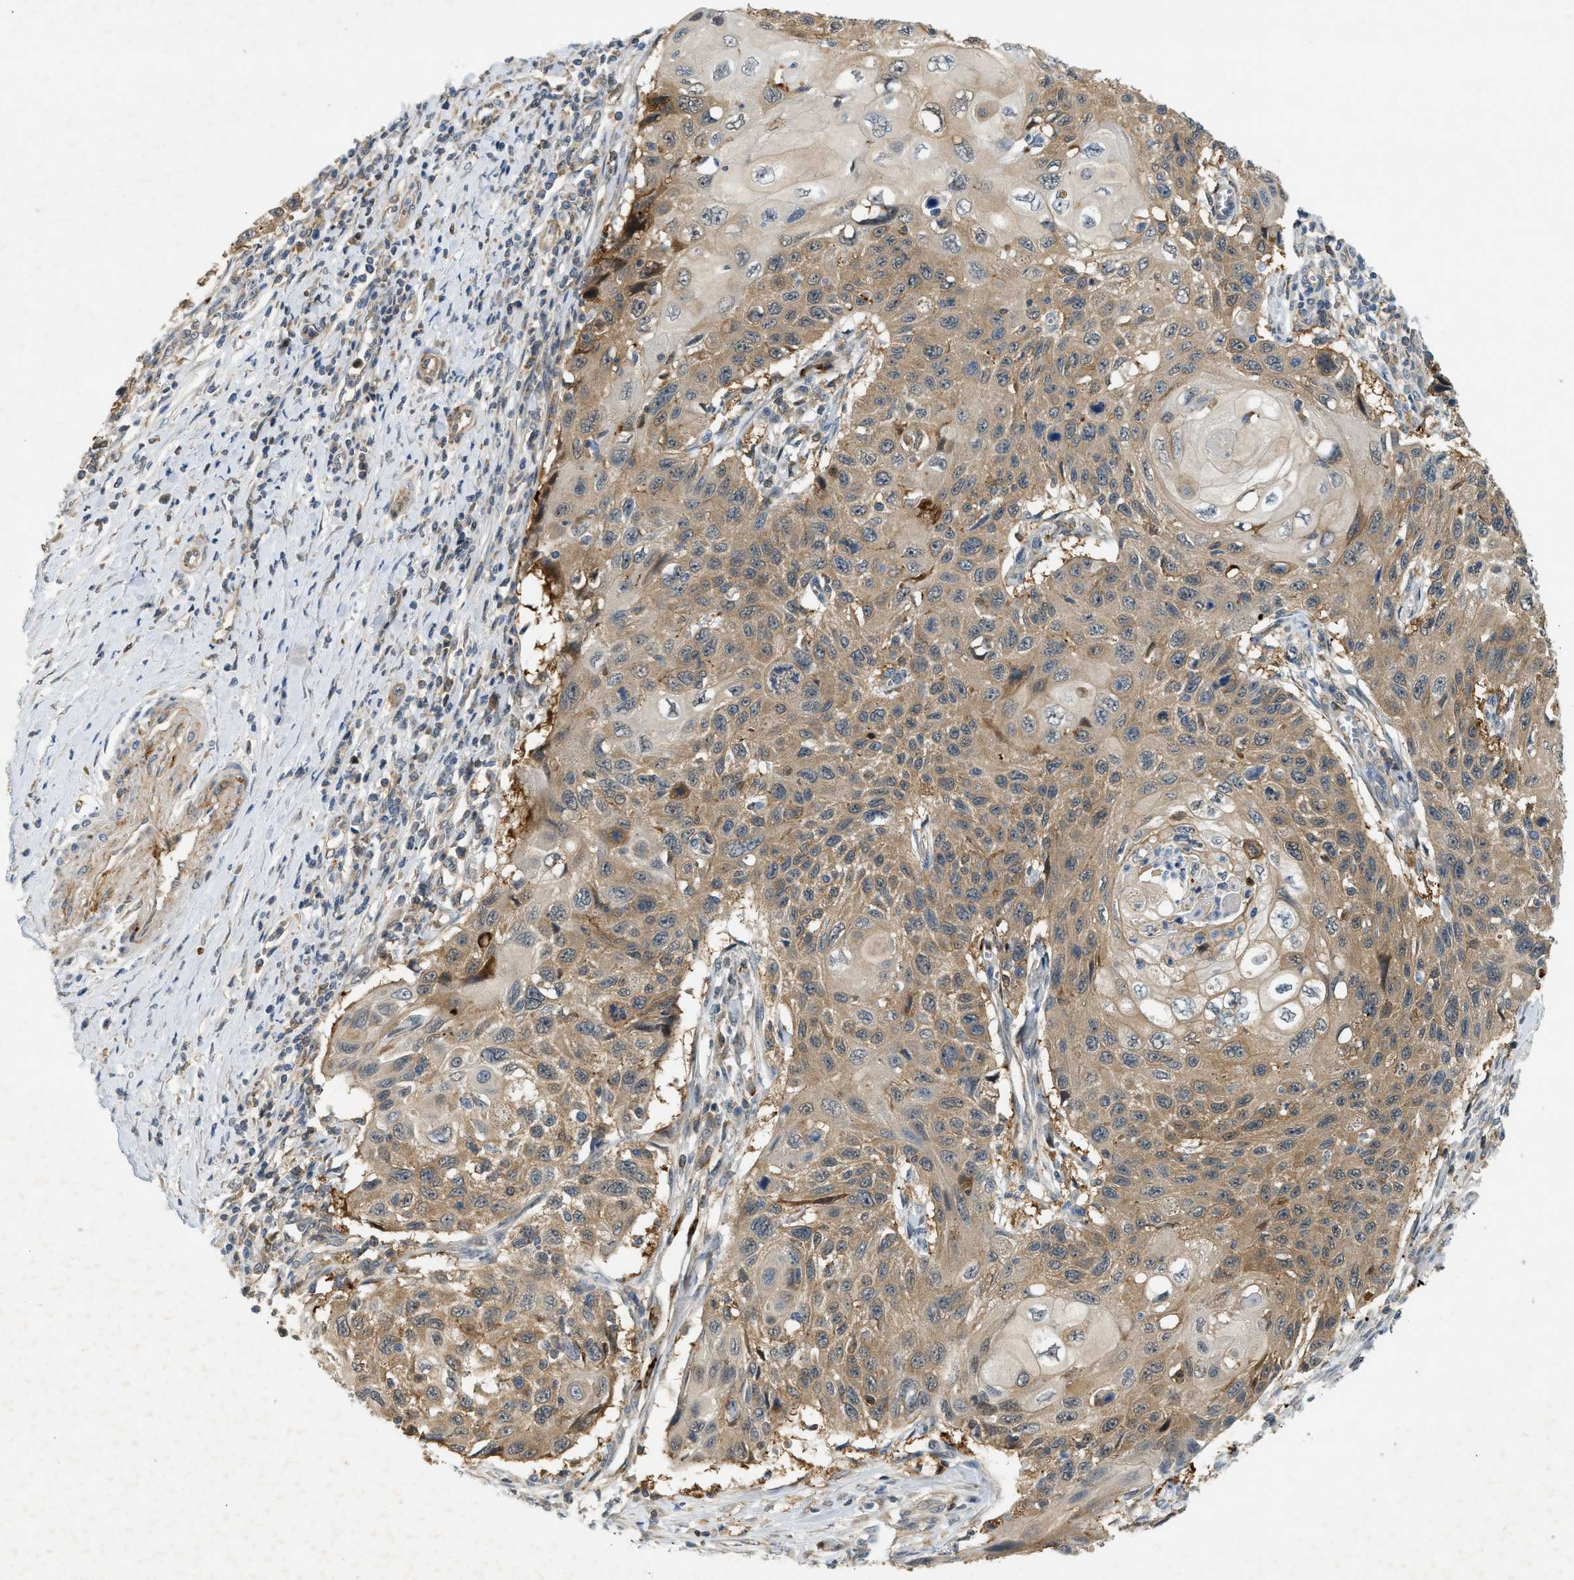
{"staining": {"intensity": "moderate", "quantity": ">75%", "location": "cytoplasmic/membranous"}, "tissue": "cervical cancer", "cell_type": "Tumor cells", "image_type": "cancer", "snomed": [{"axis": "morphology", "description": "Squamous cell carcinoma, NOS"}, {"axis": "topography", "description": "Cervix"}], "caption": "This is a micrograph of immunohistochemistry (IHC) staining of cervical cancer (squamous cell carcinoma), which shows moderate positivity in the cytoplasmic/membranous of tumor cells.", "gene": "PDCL3", "patient": {"sex": "female", "age": 70}}